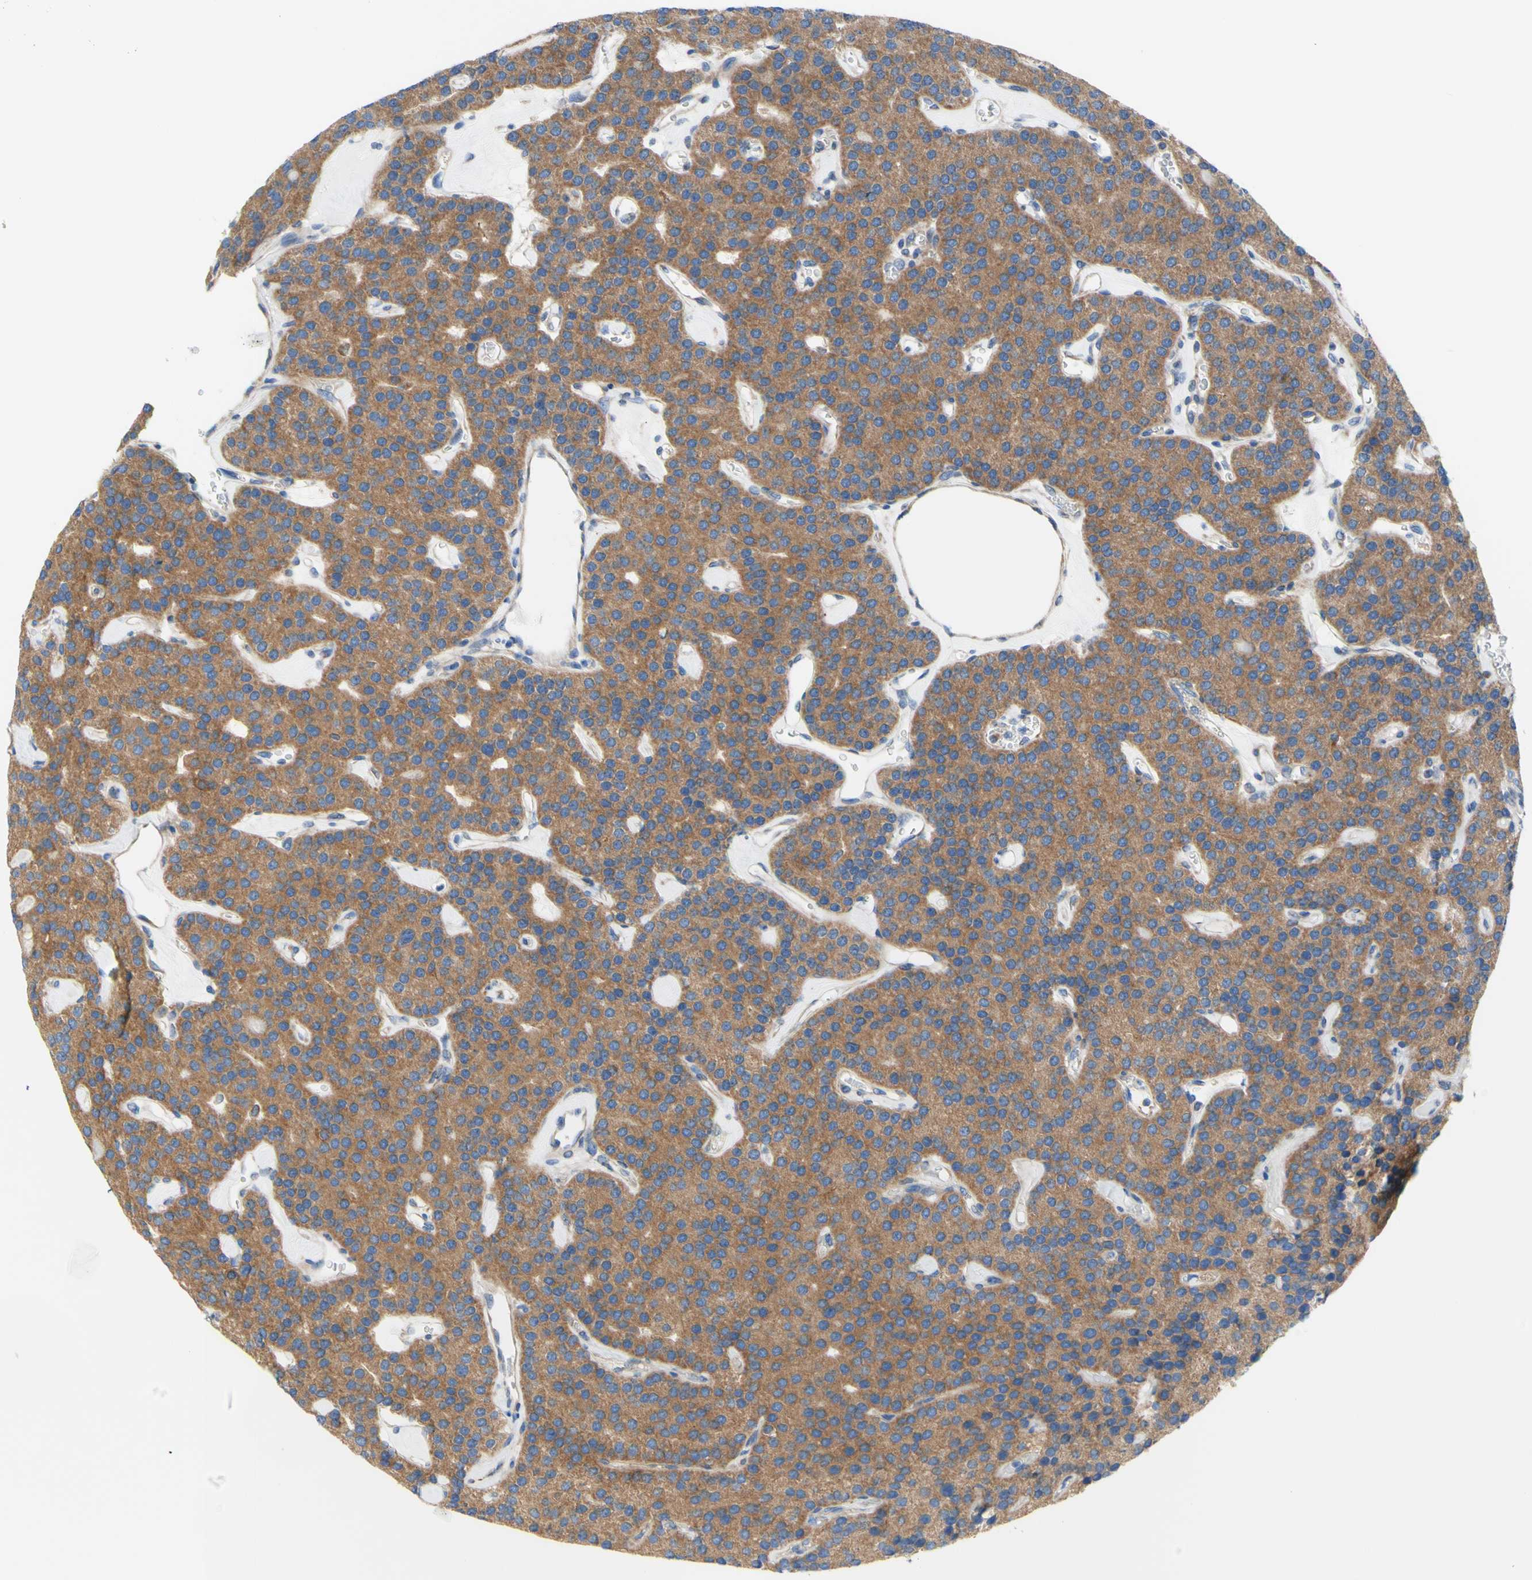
{"staining": {"intensity": "moderate", "quantity": ">75%", "location": "cytoplasmic/membranous"}, "tissue": "parathyroid gland", "cell_type": "Glandular cells", "image_type": "normal", "snomed": [{"axis": "morphology", "description": "Normal tissue, NOS"}, {"axis": "morphology", "description": "Adenoma, NOS"}, {"axis": "topography", "description": "Parathyroid gland"}], "caption": "A micrograph of human parathyroid gland stained for a protein exhibits moderate cytoplasmic/membranous brown staining in glandular cells. (DAB IHC with brightfield microscopy, high magnification).", "gene": "RETREG2", "patient": {"sex": "female", "age": 86}}